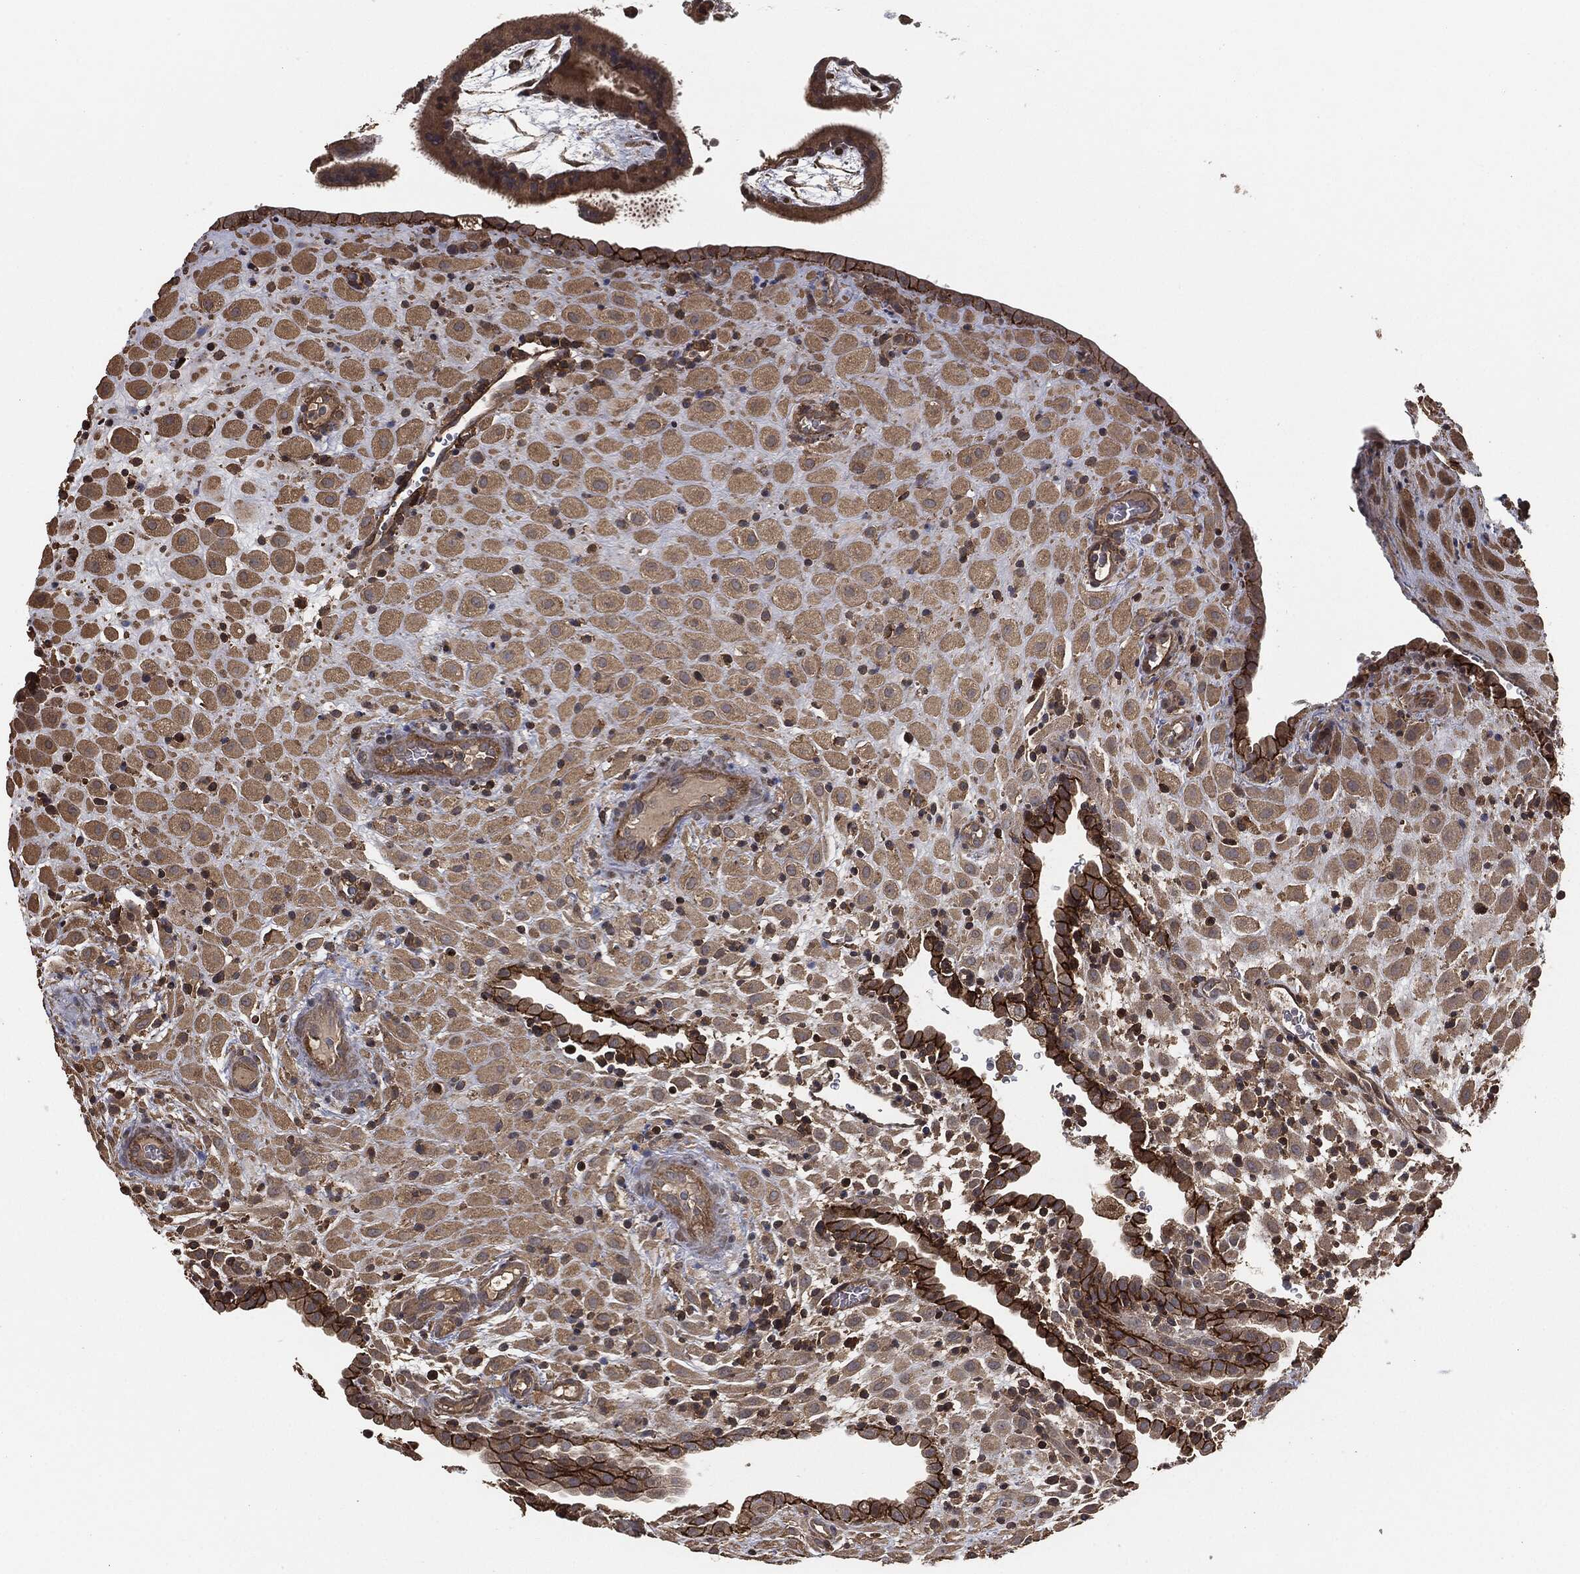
{"staining": {"intensity": "weak", "quantity": ">75%", "location": "cytoplasmic/membranous"}, "tissue": "placenta", "cell_type": "Decidual cells", "image_type": "normal", "snomed": [{"axis": "morphology", "description": "Normal tissue, NOS"}, {"axis": "topography", "description": "Placenta"}], "caption": "Decidual cells reveal weak cytoplasmic/membranous positivity in about >75% of cells in benign placenta. The staining is performed using DAB (3,3'-diaminobenzidine) brown chromogen to label protein expression. The nuclei are counter-stained blue using hematoxylin.", "gene": "ERBIN", "patient": {"sex": "female", "age": 19}}